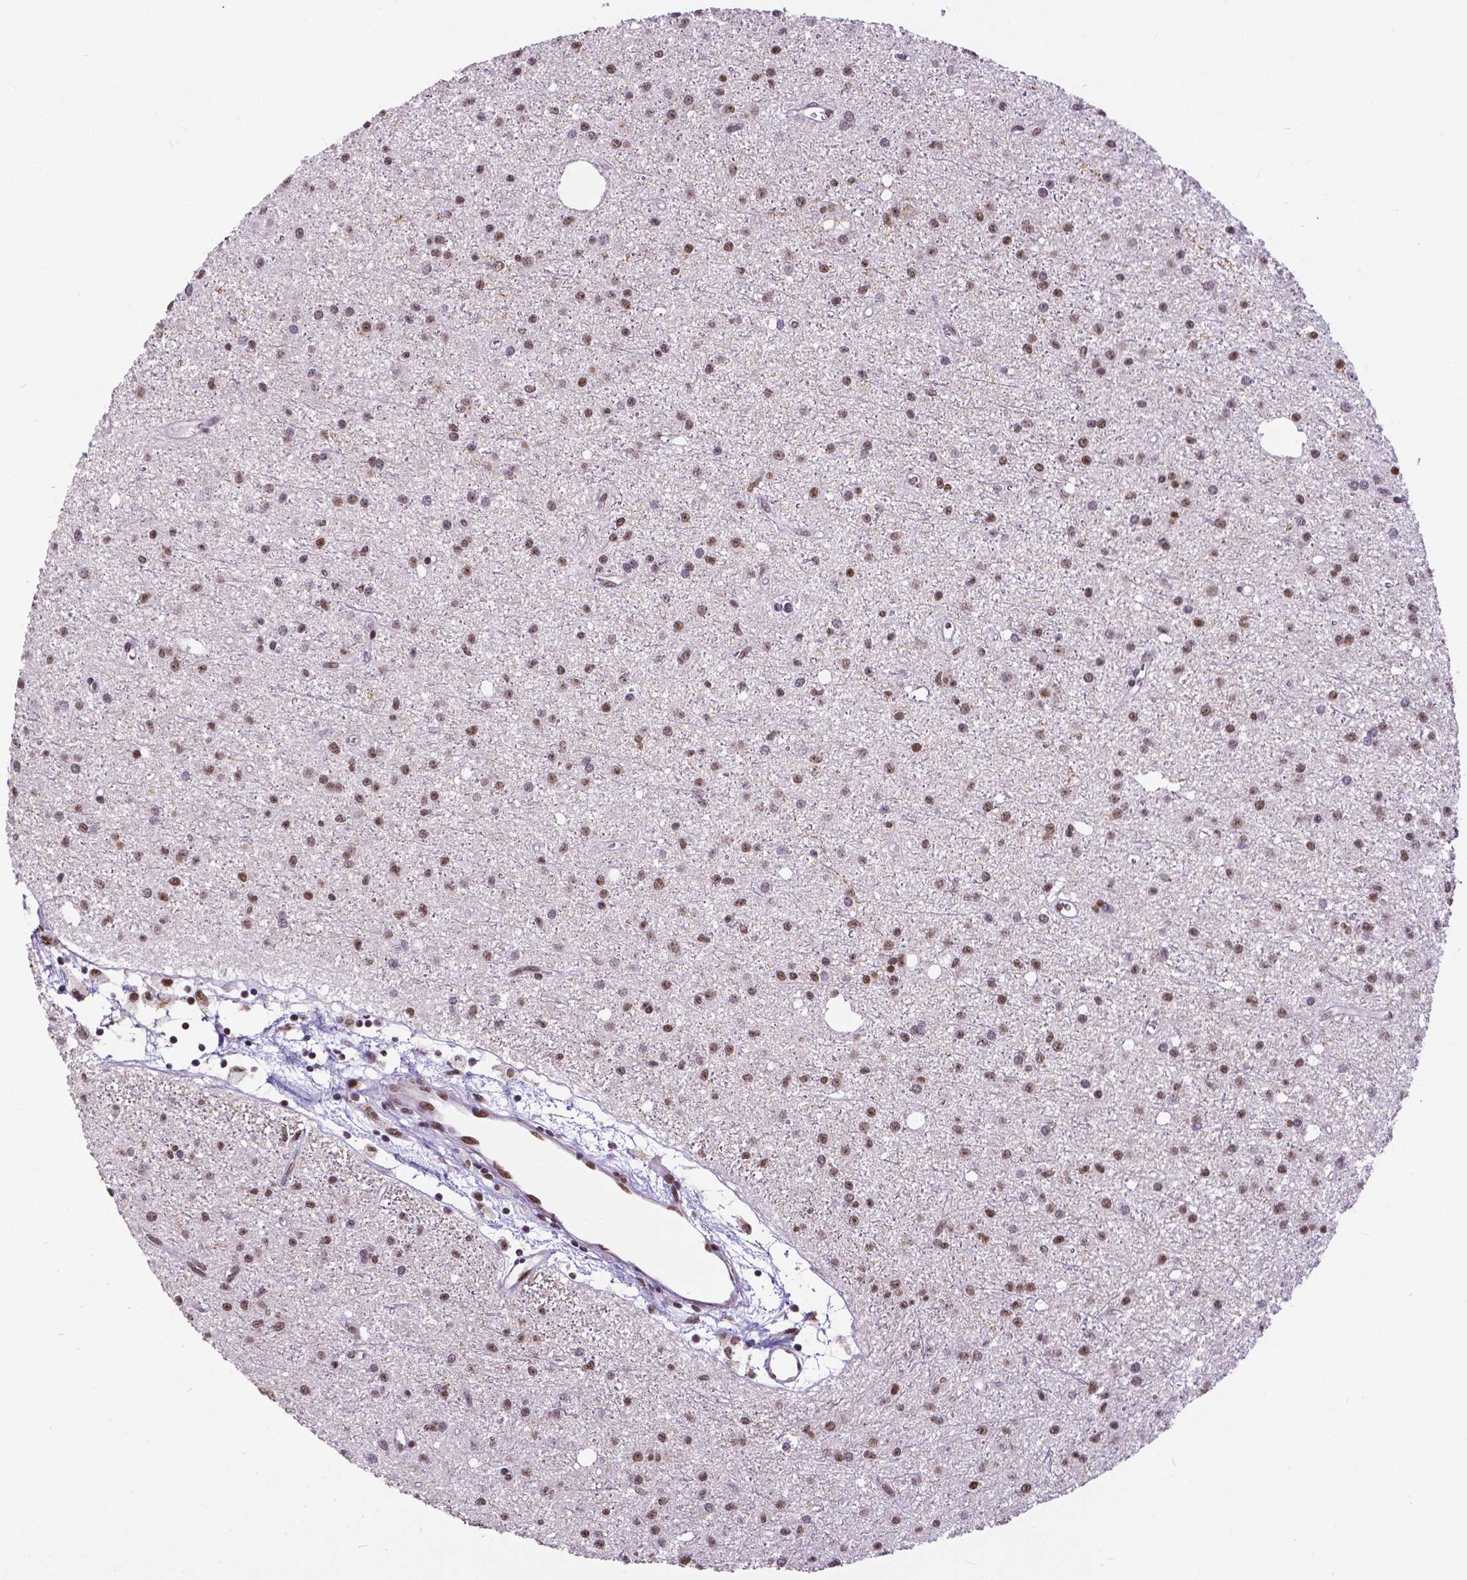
{"staining": {"intensity": "moderate", "quantity": ">75%", "location": "nuclear"}, "tissue": "glioma", "cell_type": "Tumor cells", "image_type": "cancer", "snomed": [{"axis": "morphology", "description": "Glioma, malignant, Low grade"}, {"axis": "topography", "description": "Brain"}], "caption": "Tumor cells exhibit medium levels of moderate nuclear staining in approximately >75% of cells in glioma.", "gene": "ATRX", "patient": {"sex": "male", "age": 27}}